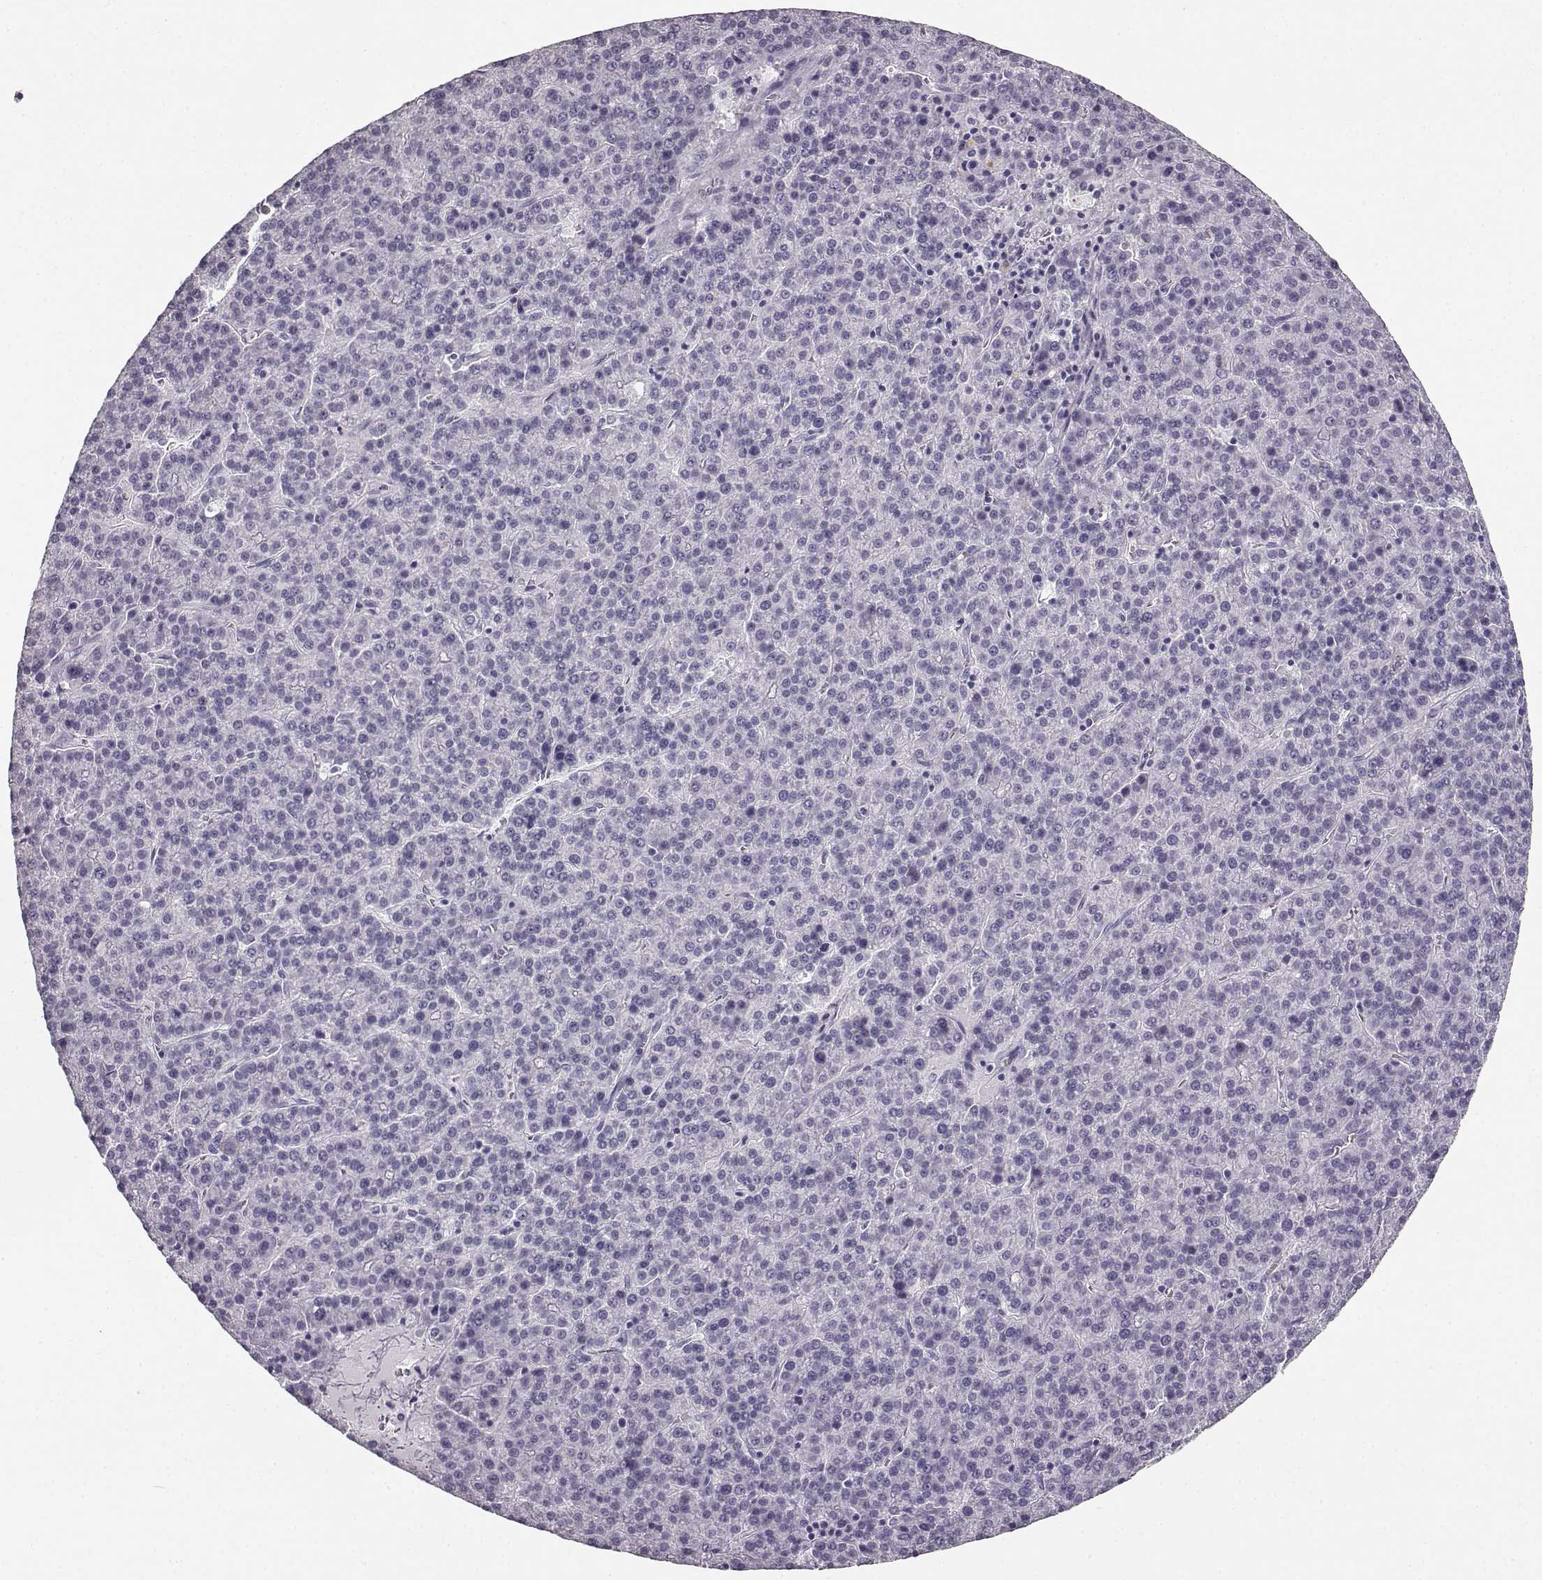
{"staining": {"intensity": "negative", "quantity": "none", "location": "none"}, "tissue": "liver cancer", "cell_type": "Tumor cells", "image_type": "cancer", "snomed": [{"axis": "morphology", "description": "Carcinoma, Hepatocellular, NOS"}, {"axis": "topography", "description": "Liver"}], "caption": "Immunohistochemistry histopathology image of human hepatocellular carcinoma (liver) stained for a protein (brown), which exhibits no staining in tumor cells. The staining is performed using DAB brown chromogen with nuclei counter-stained in using hematoxylin.", "gene": "BFSP2", "patient": {"sex": "female", "age": 58}}